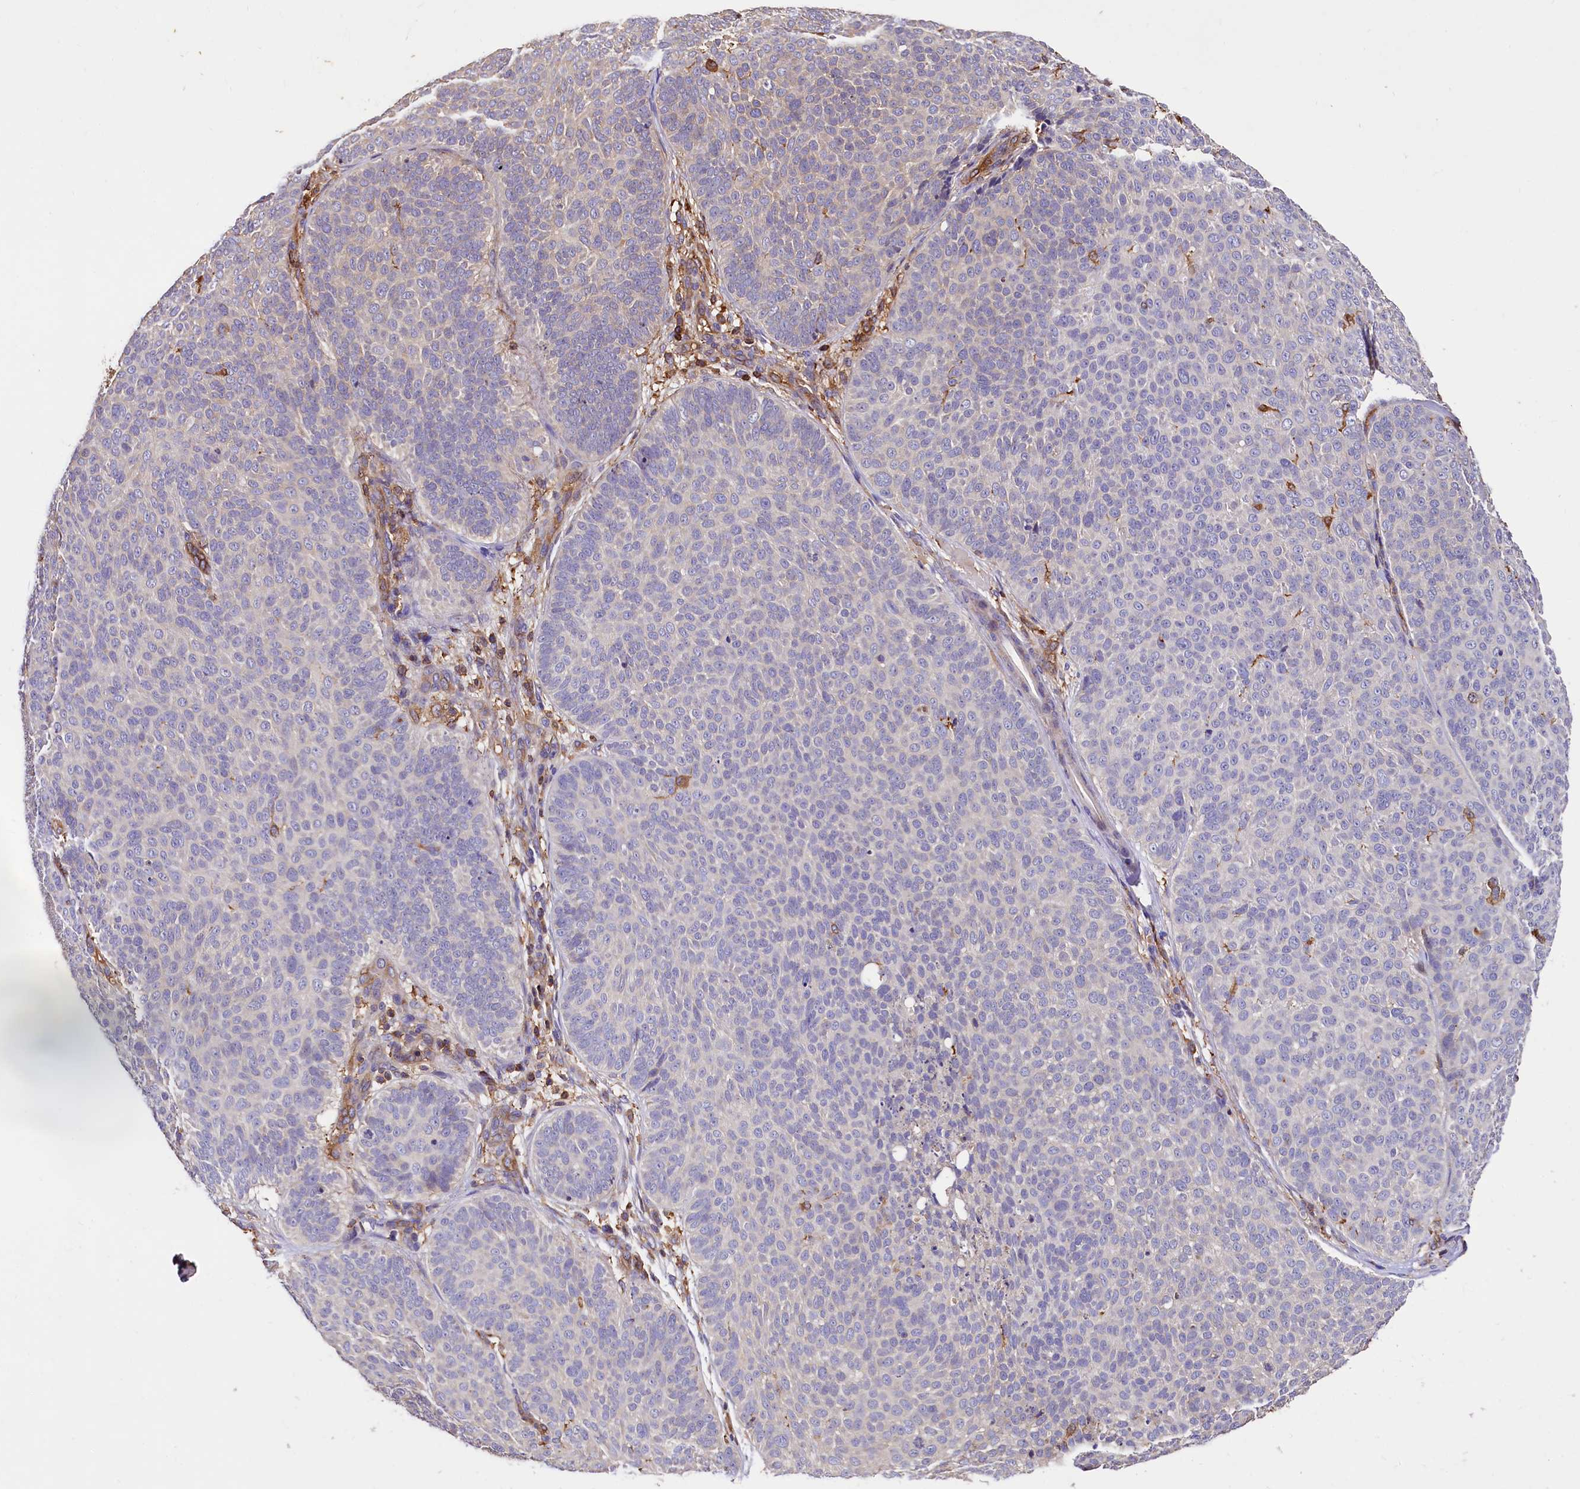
{"staining": {"intensity": "negative", "quantity": "none", "location": "none"}, "tissue": "skin cancer", "cell_type": "Tumor cells", "image_type": "cancer", "snomed": [{"axis": "morphology", "description": "Basal cell carcinoma"}, {"axis": "topography", "description": "Skin"}], "caption": "High power microscopy micrograph of an IHC image of skin cancer (basal cell carcinoma), revealing no significant positivity in tumor cells. (DAB immunohistochemistry (IHC) with hematoxylin counter stain).", "gene": "RARS2", "patient": {"sex": "male", "age": 85}}